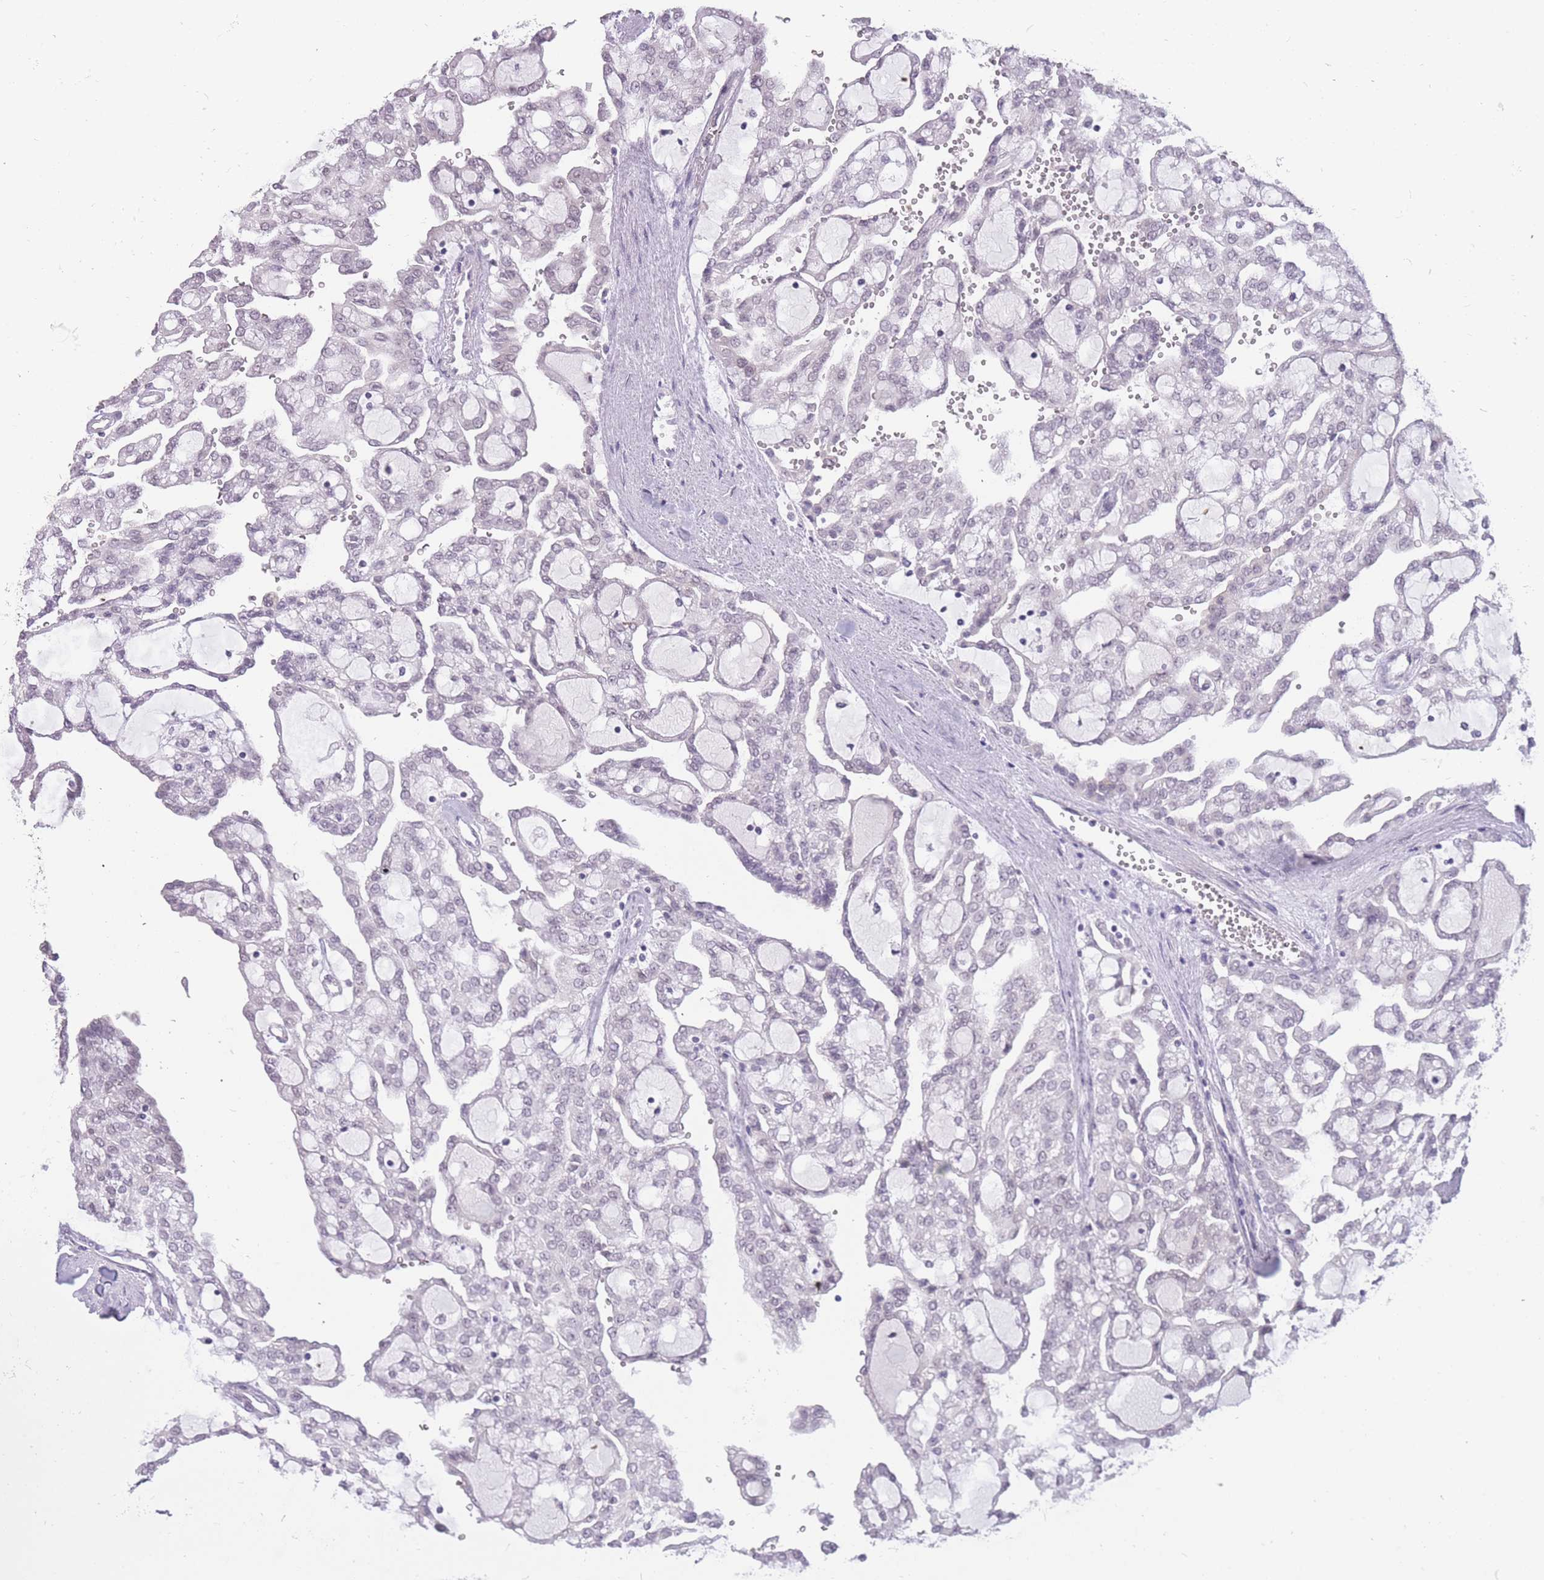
{"staining": {"intensity": "negative", "quantity": "none", "location": "none"}, "tissue": "renal cancer", "cell_type": "Tumor cells", "image_type": "cancer", "snomed": [{"axis": "morphology", "description": "Adenocarcinoma, NOS"}, {"axis": "topography", "description": "Kidney"}], "caption": "DAB (3,3'-diaminobenzidine) immunohistochemical staining of human renal adenocarcinoma reveals no significant positivity in tumor cells.", "gene": "HNRNPUL1", "patient": {"sex": "male", "age": 63}}